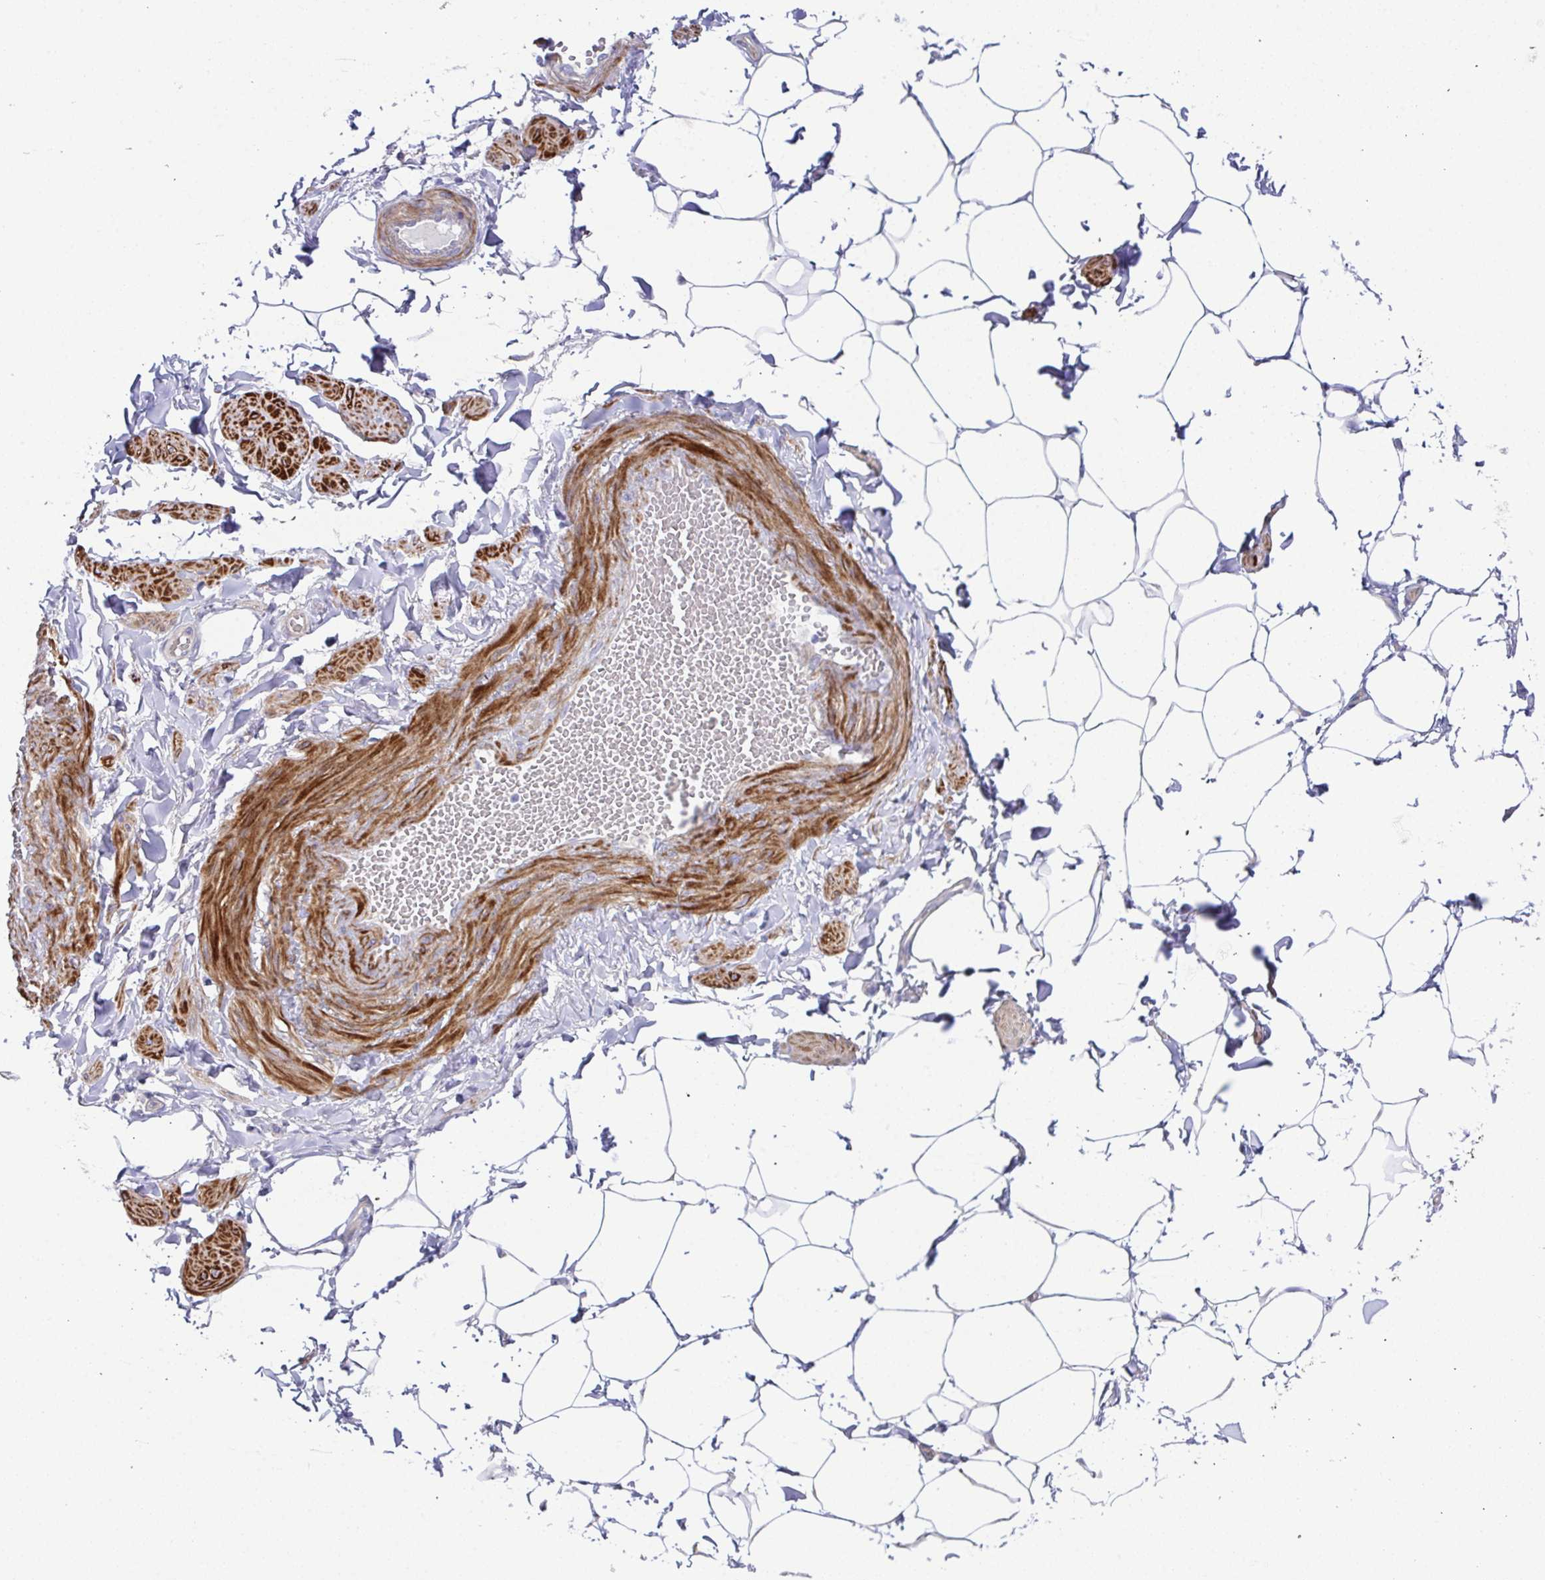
{"staining": {"intensity": "negative", "quantity": "none", "location": "none"}, "tissue": "adipose tissue", "cell_type": "Adipocytes", "image_type": "normal", "snomed": [{"axis": "morphology", "description": "Normal tissue, NOS"}, {"axis": "topography", "description": "Epididymis"}, {"axis": "topography", "description": "Peripheral nerve tissue"}], "caption": "Photomicrograph shows no protein positivity in adipocytes of normal adipose tissue. Nuclei are stained in blue.", "gene": "CFAP97D1", "patient": {"sex": "male", "age": 32}}